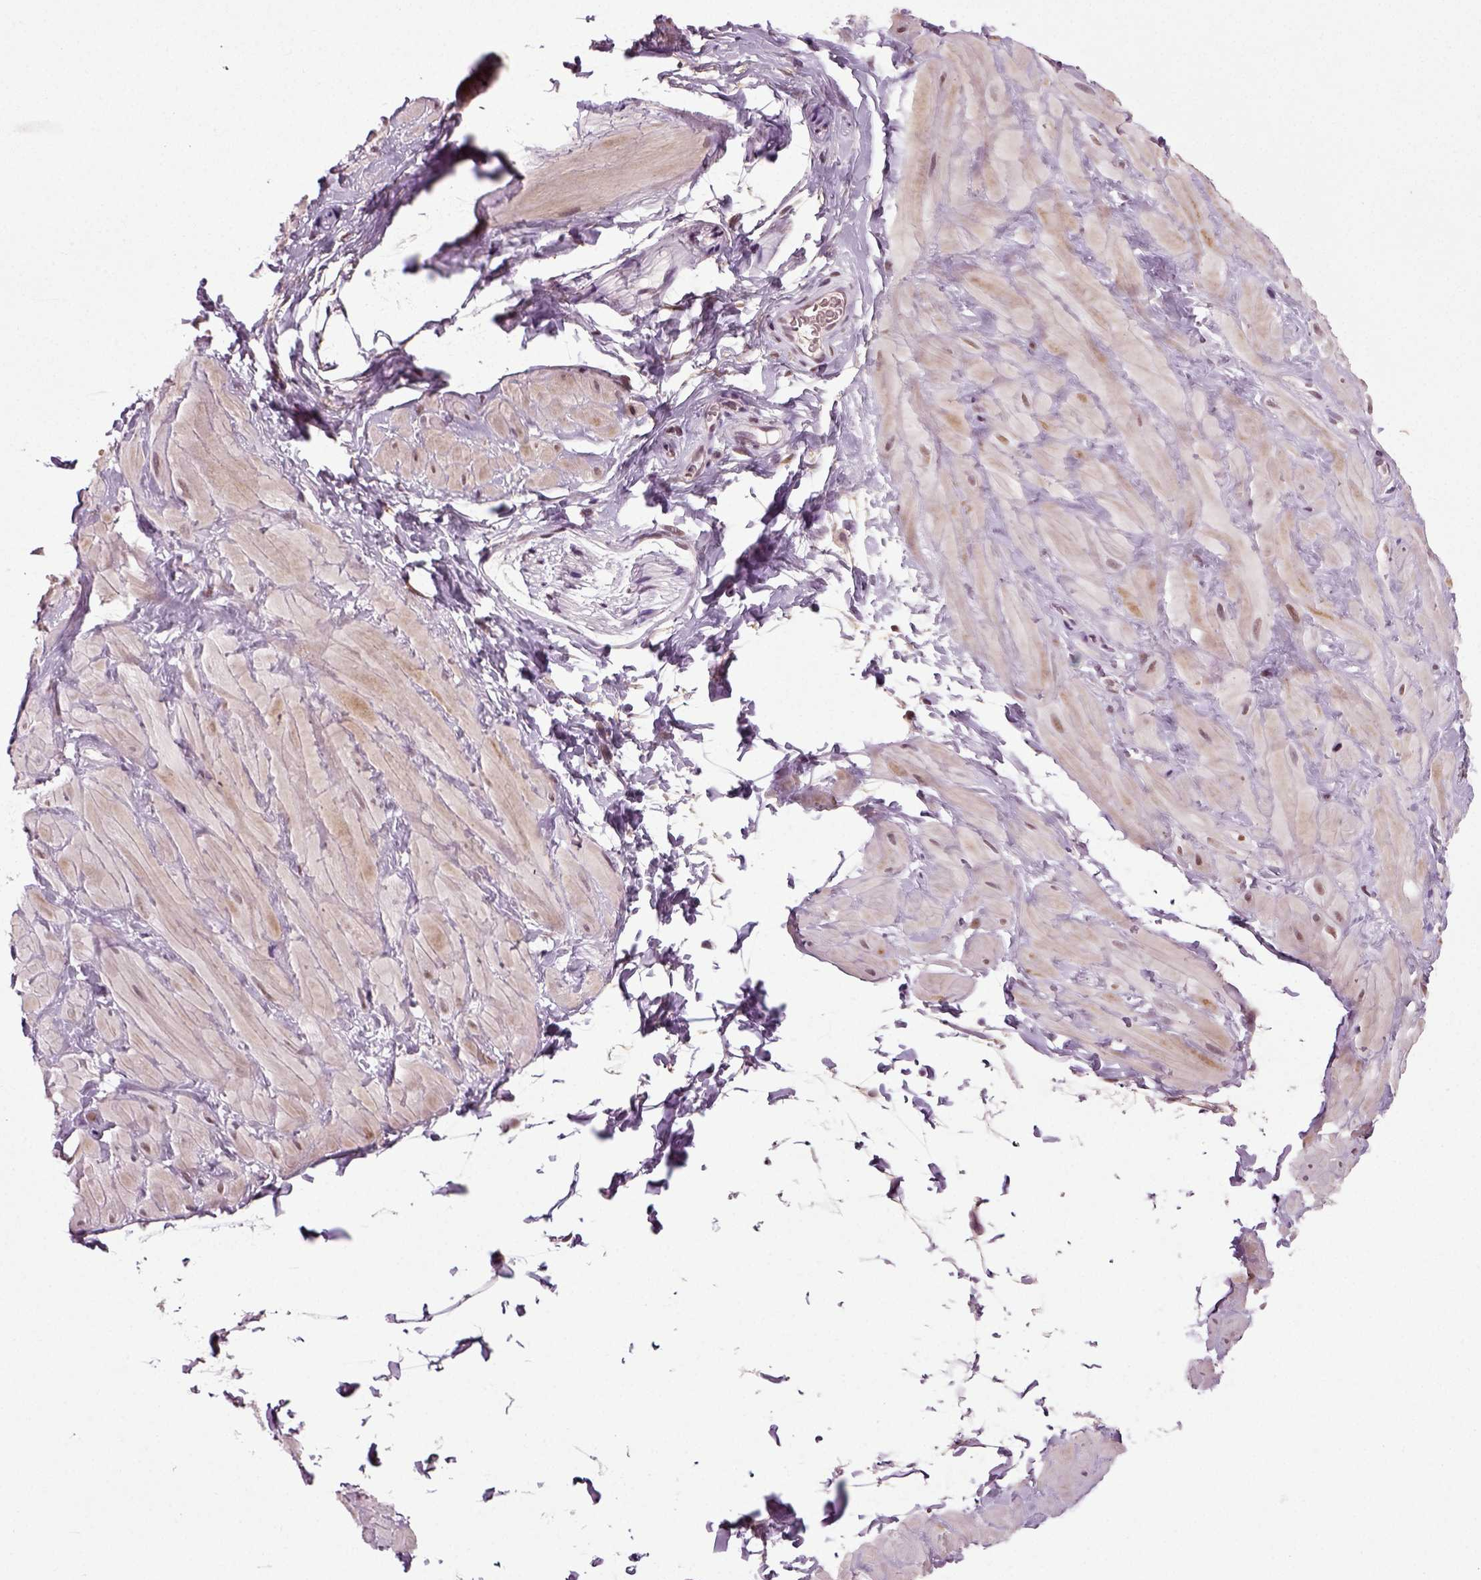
{"staining": {"intensity": "negative", "quantity": "none", "location": "none"}, "tissue": "adipose tissue", "cell_type": "Adipocytes", "image_type": "normal", "snomed": [{"axis": "morphology", "description": "Normal tissue, NOS"}, {"axis": "topography", "description": "Smooth muscle"}, {"axis": "topography", "description": "Peripheral nerve tissue"}], "caption": "Micrograph shows no significant protein expression in adipocytes of unremarkable adipose tissue.", "gene": "RCOR3", "patient": {"sex": "male", "age": 22}}